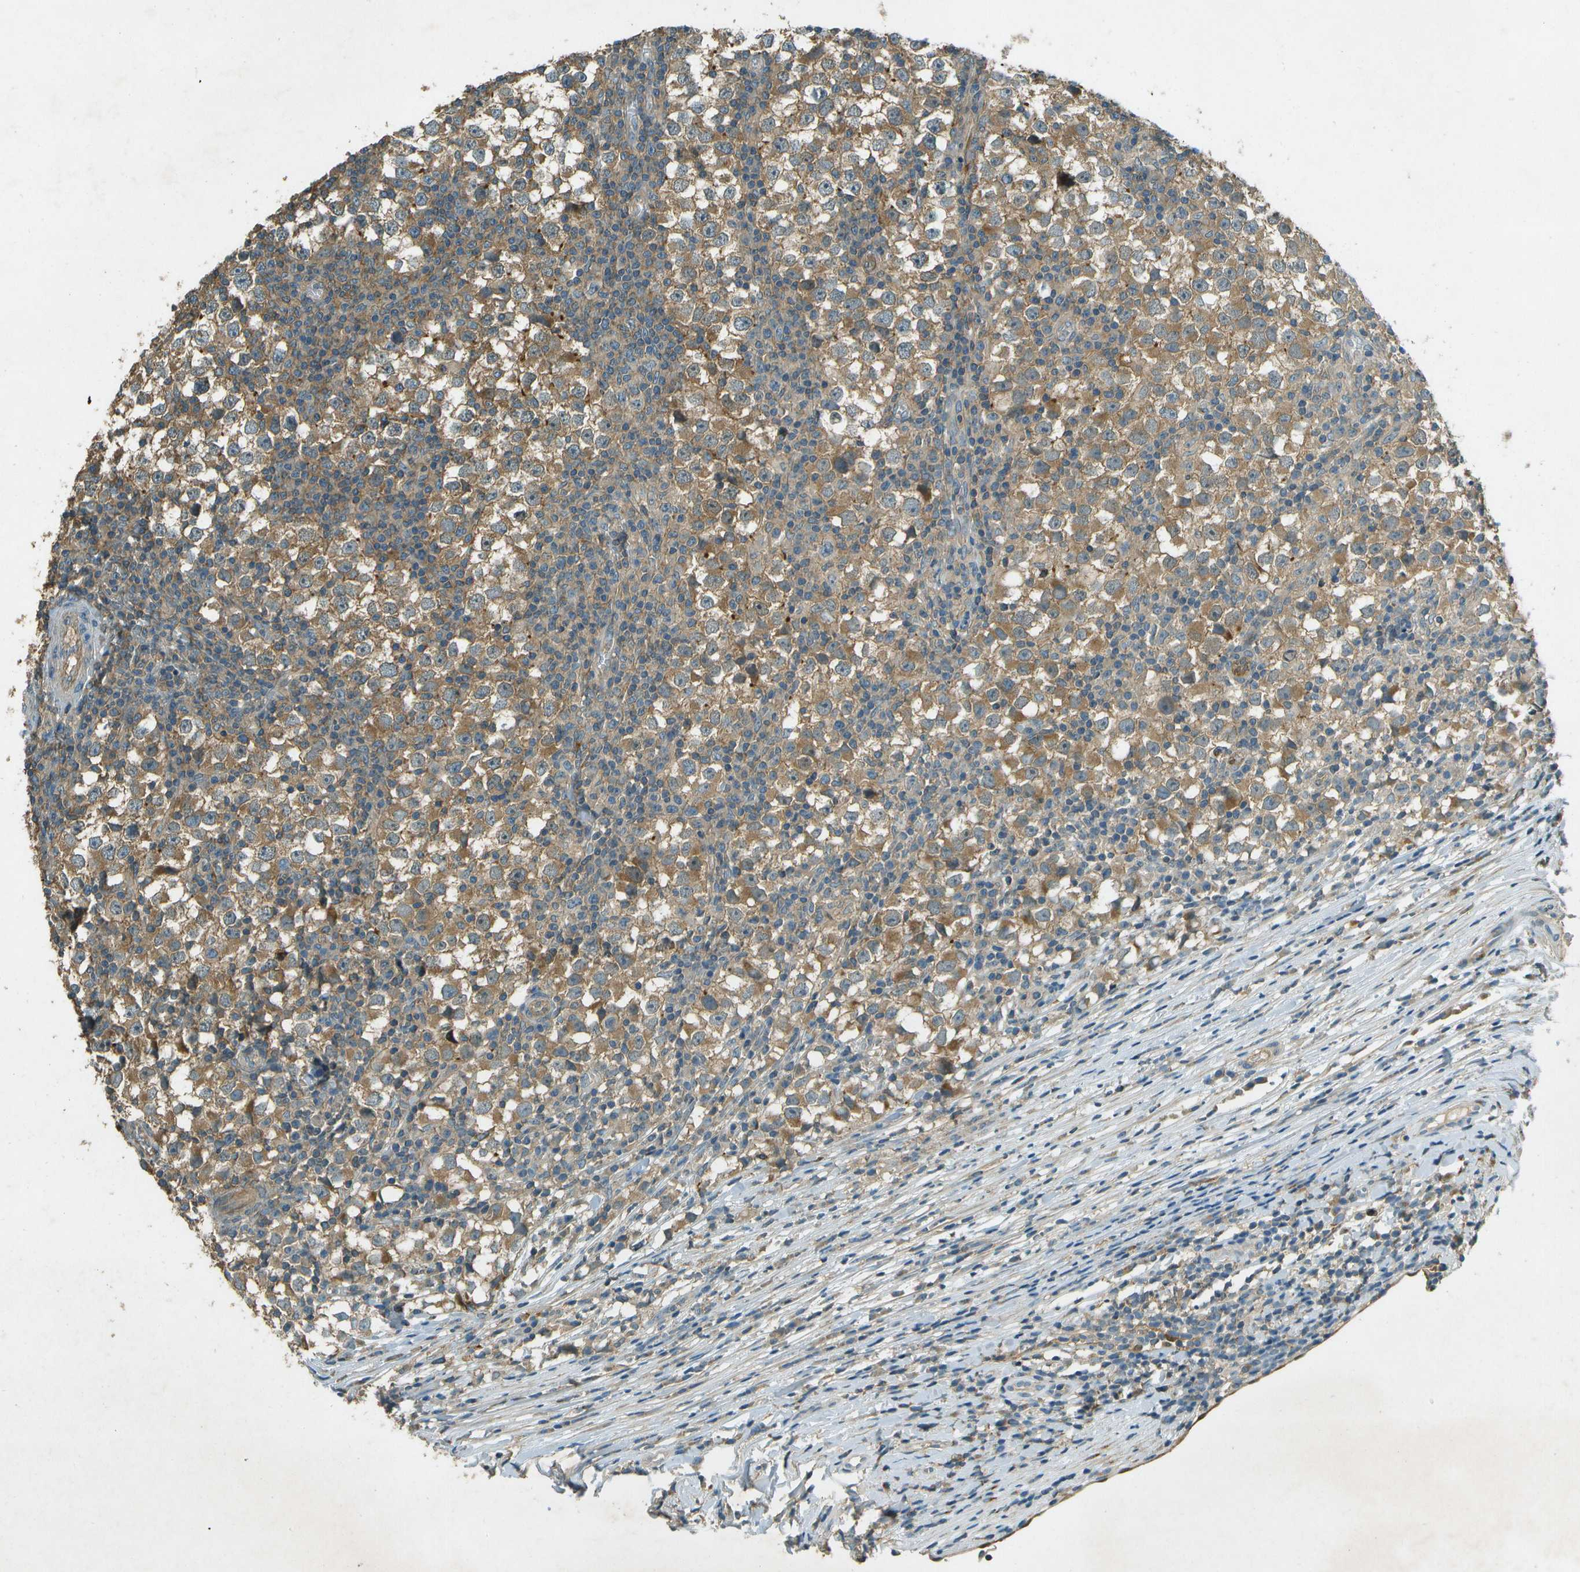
{"staining": {"intensity": "moderate", "quantity": ">75%", "location": "cytoplasmic/membranous"}, "tissue": "testis cancer", "cell_type": "Tumor cells", "image_type": "cancer", "snomed": [{"axis": "morphology", "description": "Seminoma, NOS"}, {"axis": "topography", "description": "Testis"}], "caption": "Testis cancer stained with DAB (3,3'-diaminobenzidine) immunohistochemistry shows medium levels of moderate cytoplasmic/membranous positivity in about >75% of tumor cells.", "gene": "NUDT4", "patient": {"sex": "male", "age": 65}}